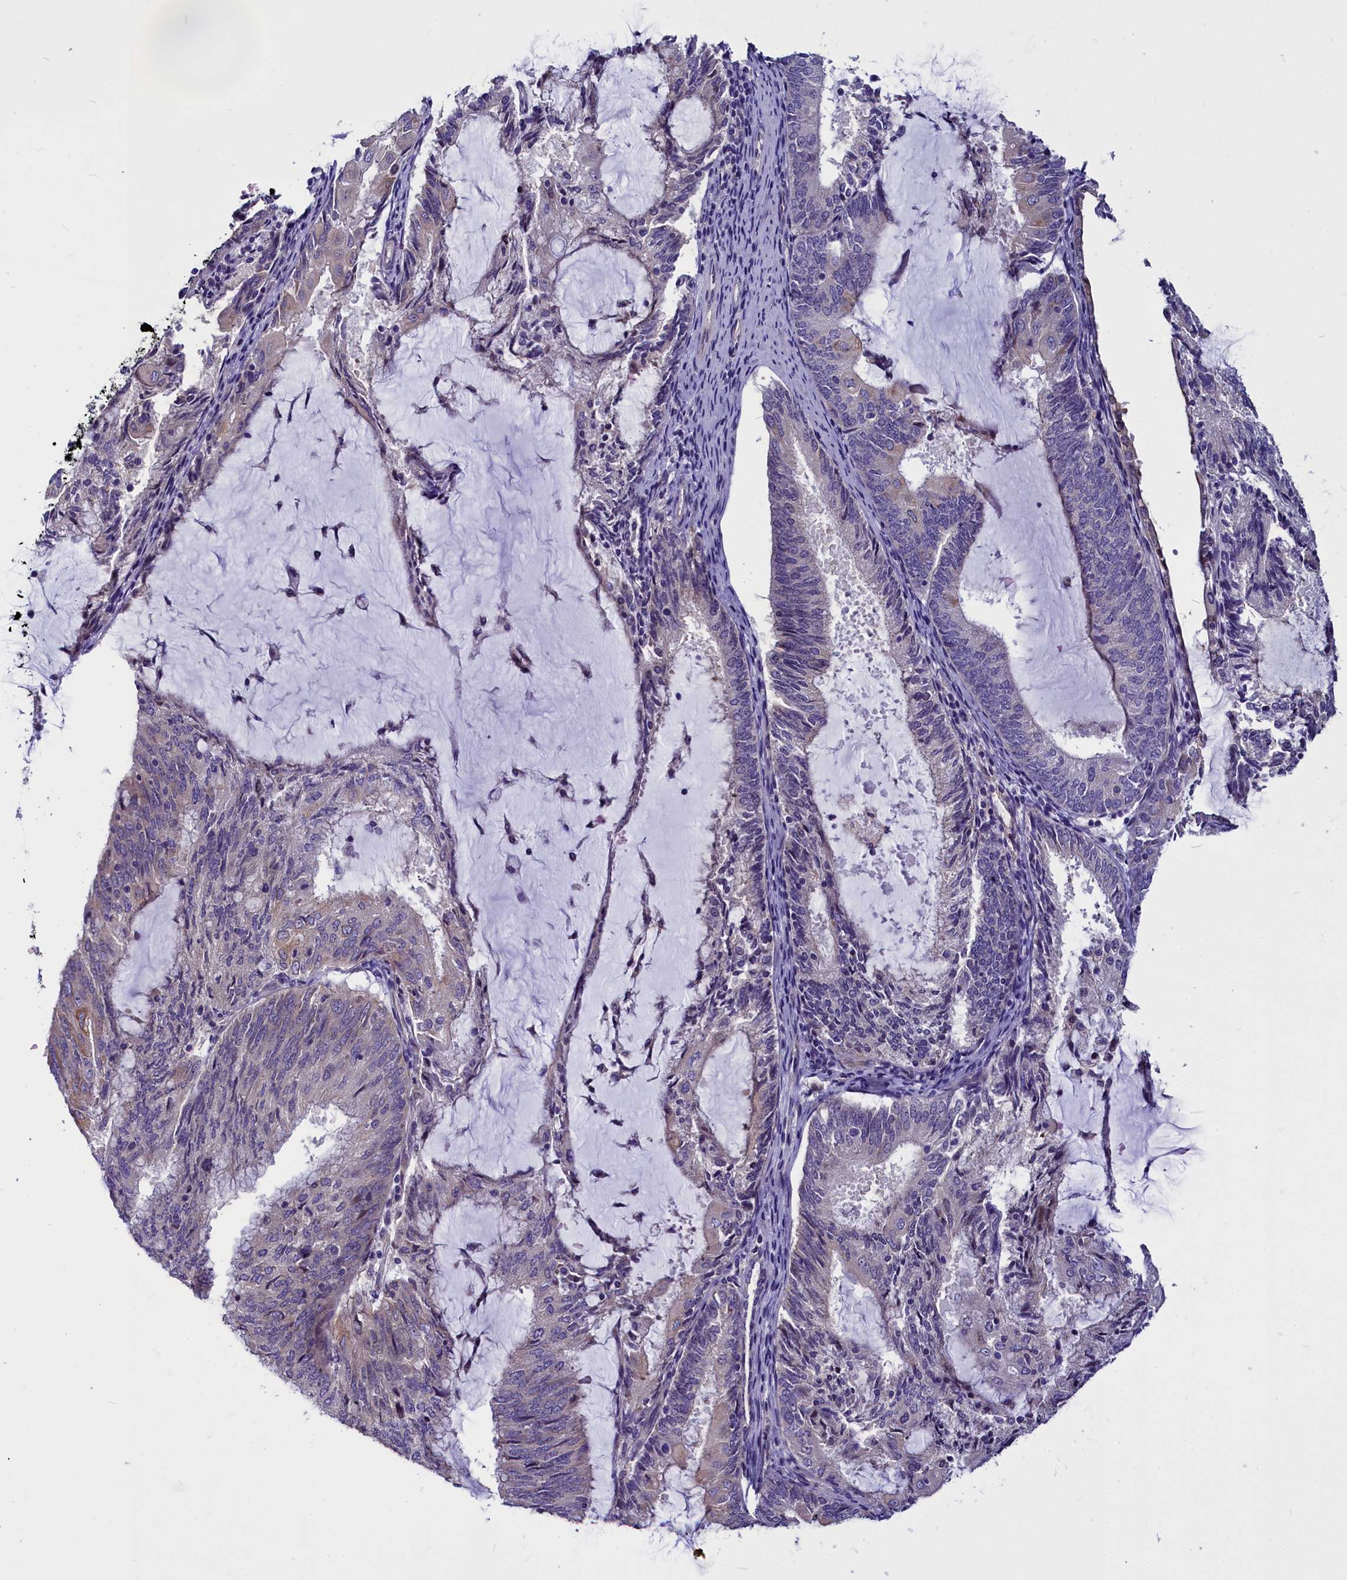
{"staining": {"intensity": "weak", "quantity": "<25%", "location": "cytoplasmic/membranous"}, "tissue": "endometrial cancer", "cell_type": "Tumor cells", "image_type": "cancer", "snomed": [{"axis": "morphology", "description": "Adenocarcinoma, NOS"}, {"axis": "topography", "description": "Endometrium"}], "caption": "Protein analysis of adenocarcinoma (endometrial) displays no significant expression in tumor cells. (DAB (3,3'-diaminobenzidine) immunohistochemistry (IHC), high magnification).", "gene": "CEP170", "patient": {"sex": "female", "age": 81}}